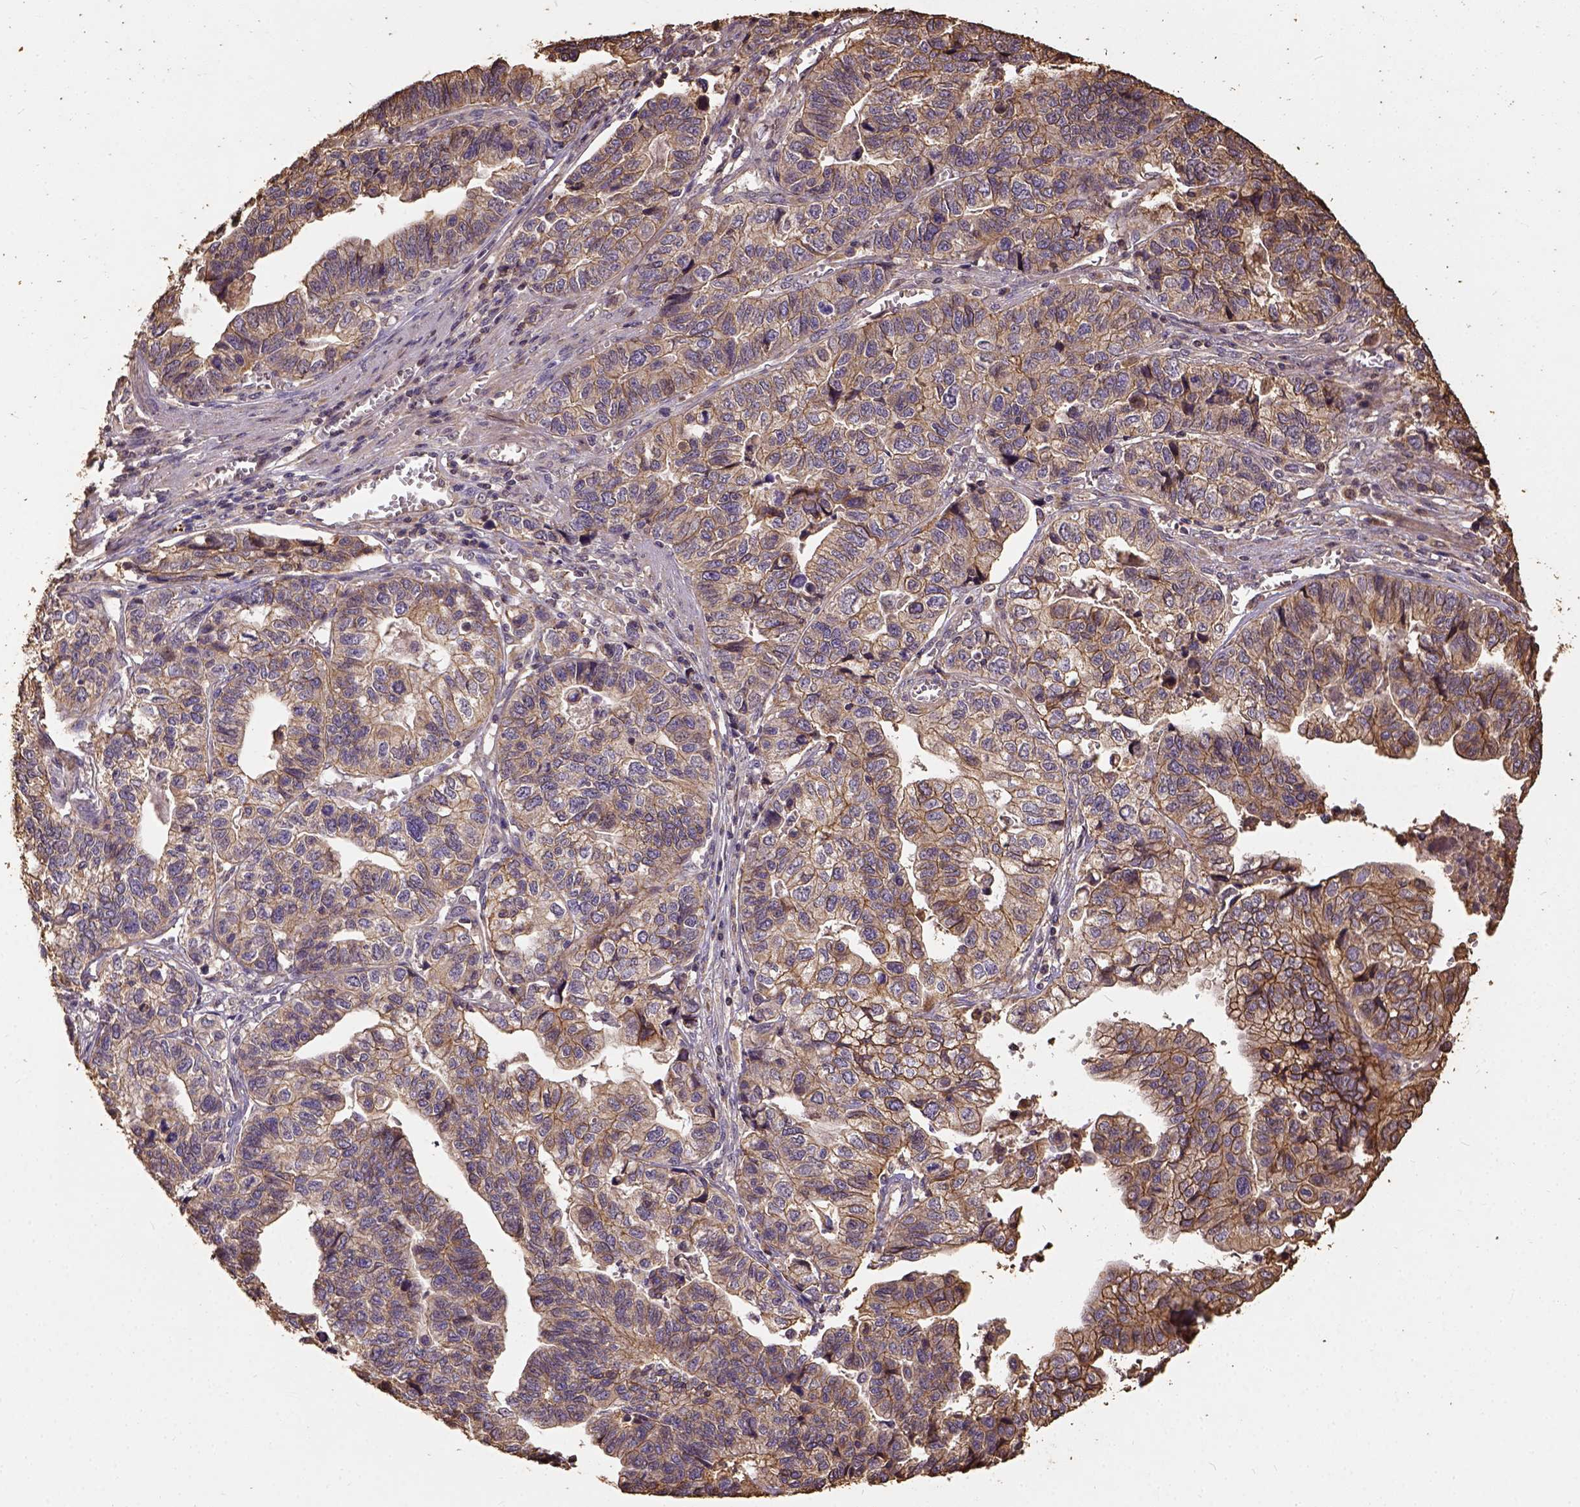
{"staining": {"intensity": "moderate", "quantity": "25%-75%", "location": "cytoplasmic/membranous"}, "tissue": "stomach cancer", "cell_type": "Tumor cells", "image_type": "cancer", "snomed": [{"axis": "morphology", "description": "Adenocarcinoma, NOS"}, {"axis": "topography", "description": "Stomach, upper"}], "caption": "Immunohistochemistry (DAB (3,3'-diaminobenzidine)) staining of stomach adenocarcinoma exhibits moderate cytoplasmic/membranous protein staining in approximately 25%-75% of tumor cells.", "gene": "ATP1B3", "patient": {"sex": "female", "age": 67}}